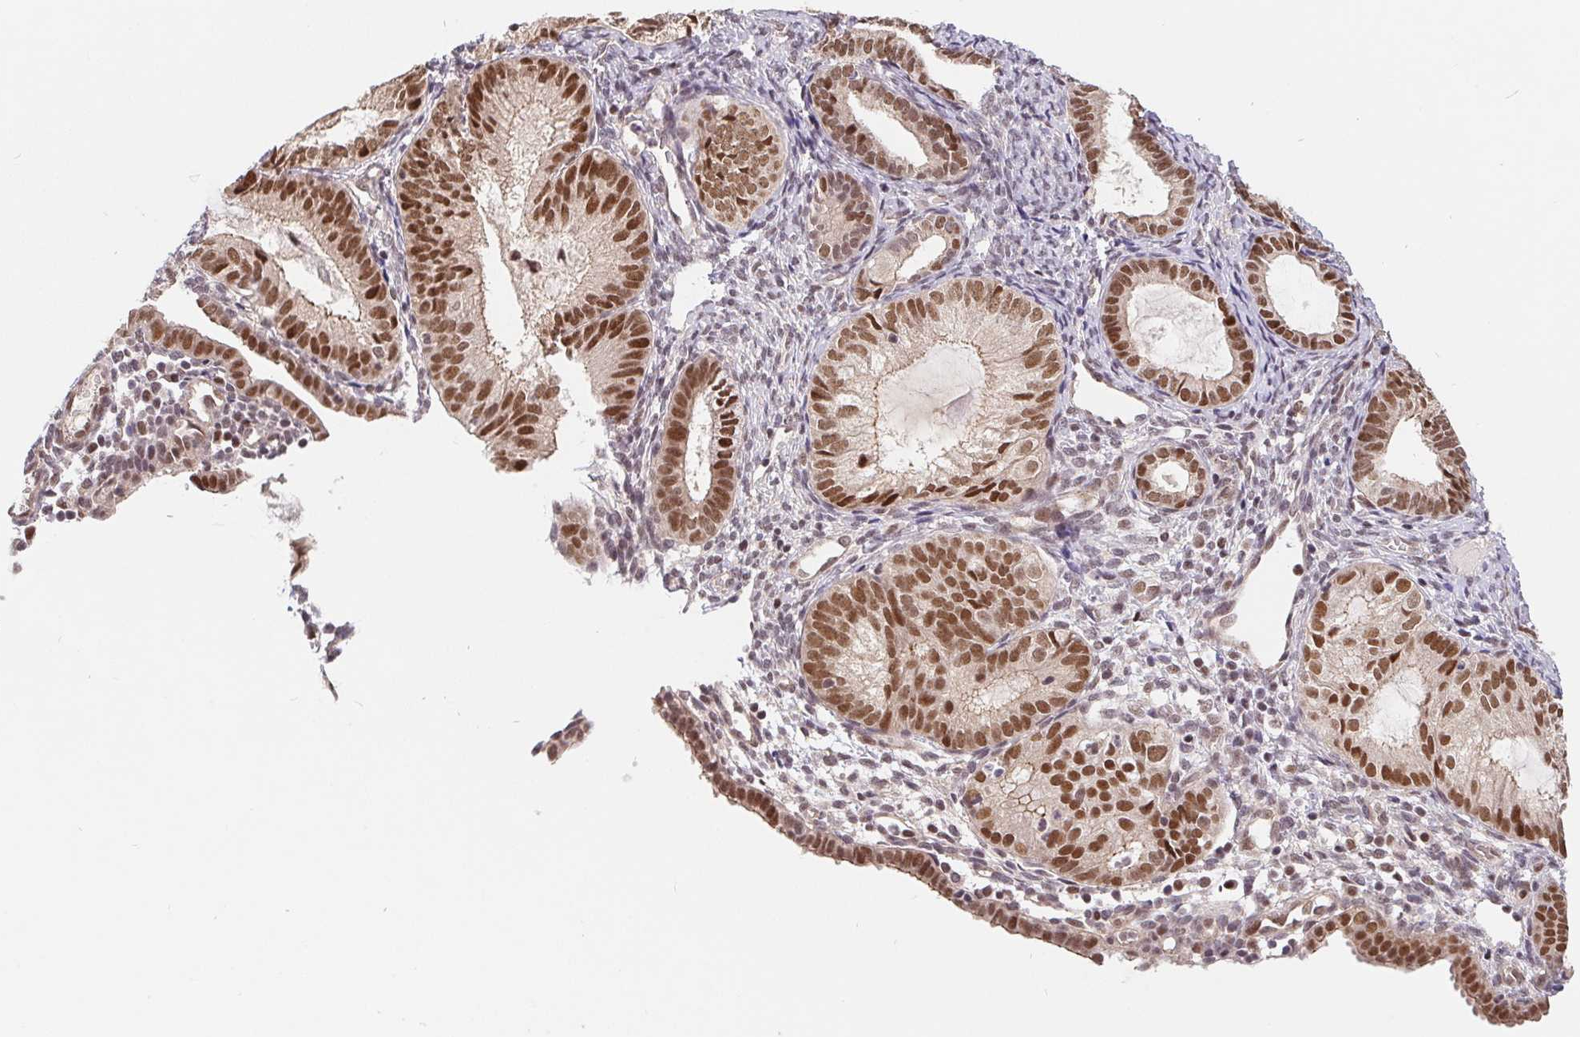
{"staining": {"intensity": "moderate", "quantity": ">75%", "location": "nuclear"}, "tissue": "endometrial cancer", "cell_type": "Tumor cells", "image_type": "cancer", "snomed": [{"axis": "morphology", "description": "Normal tissue, NOS"}, {"axis": "morphology", "description": "Adenocarcinoma, NOS"}, {"axis": "topography", "description": "Smooth muscle"}, {"axis": "topography", "description": "Endometrium"}, {"axis": "topography", "description": "Myometrium, NOS"}], "caption": "Protein staining demonstrates moderate nuclear positivity in approximately >75% of tumor cells in adenocarcinoma (endometrial). (Stains: DAB in brown, nuclei in blue, Microscopy: brightfield microscopy at high magnification).", "gene": "POU2F1", "patient": {"sex": "female", "age": 81}}